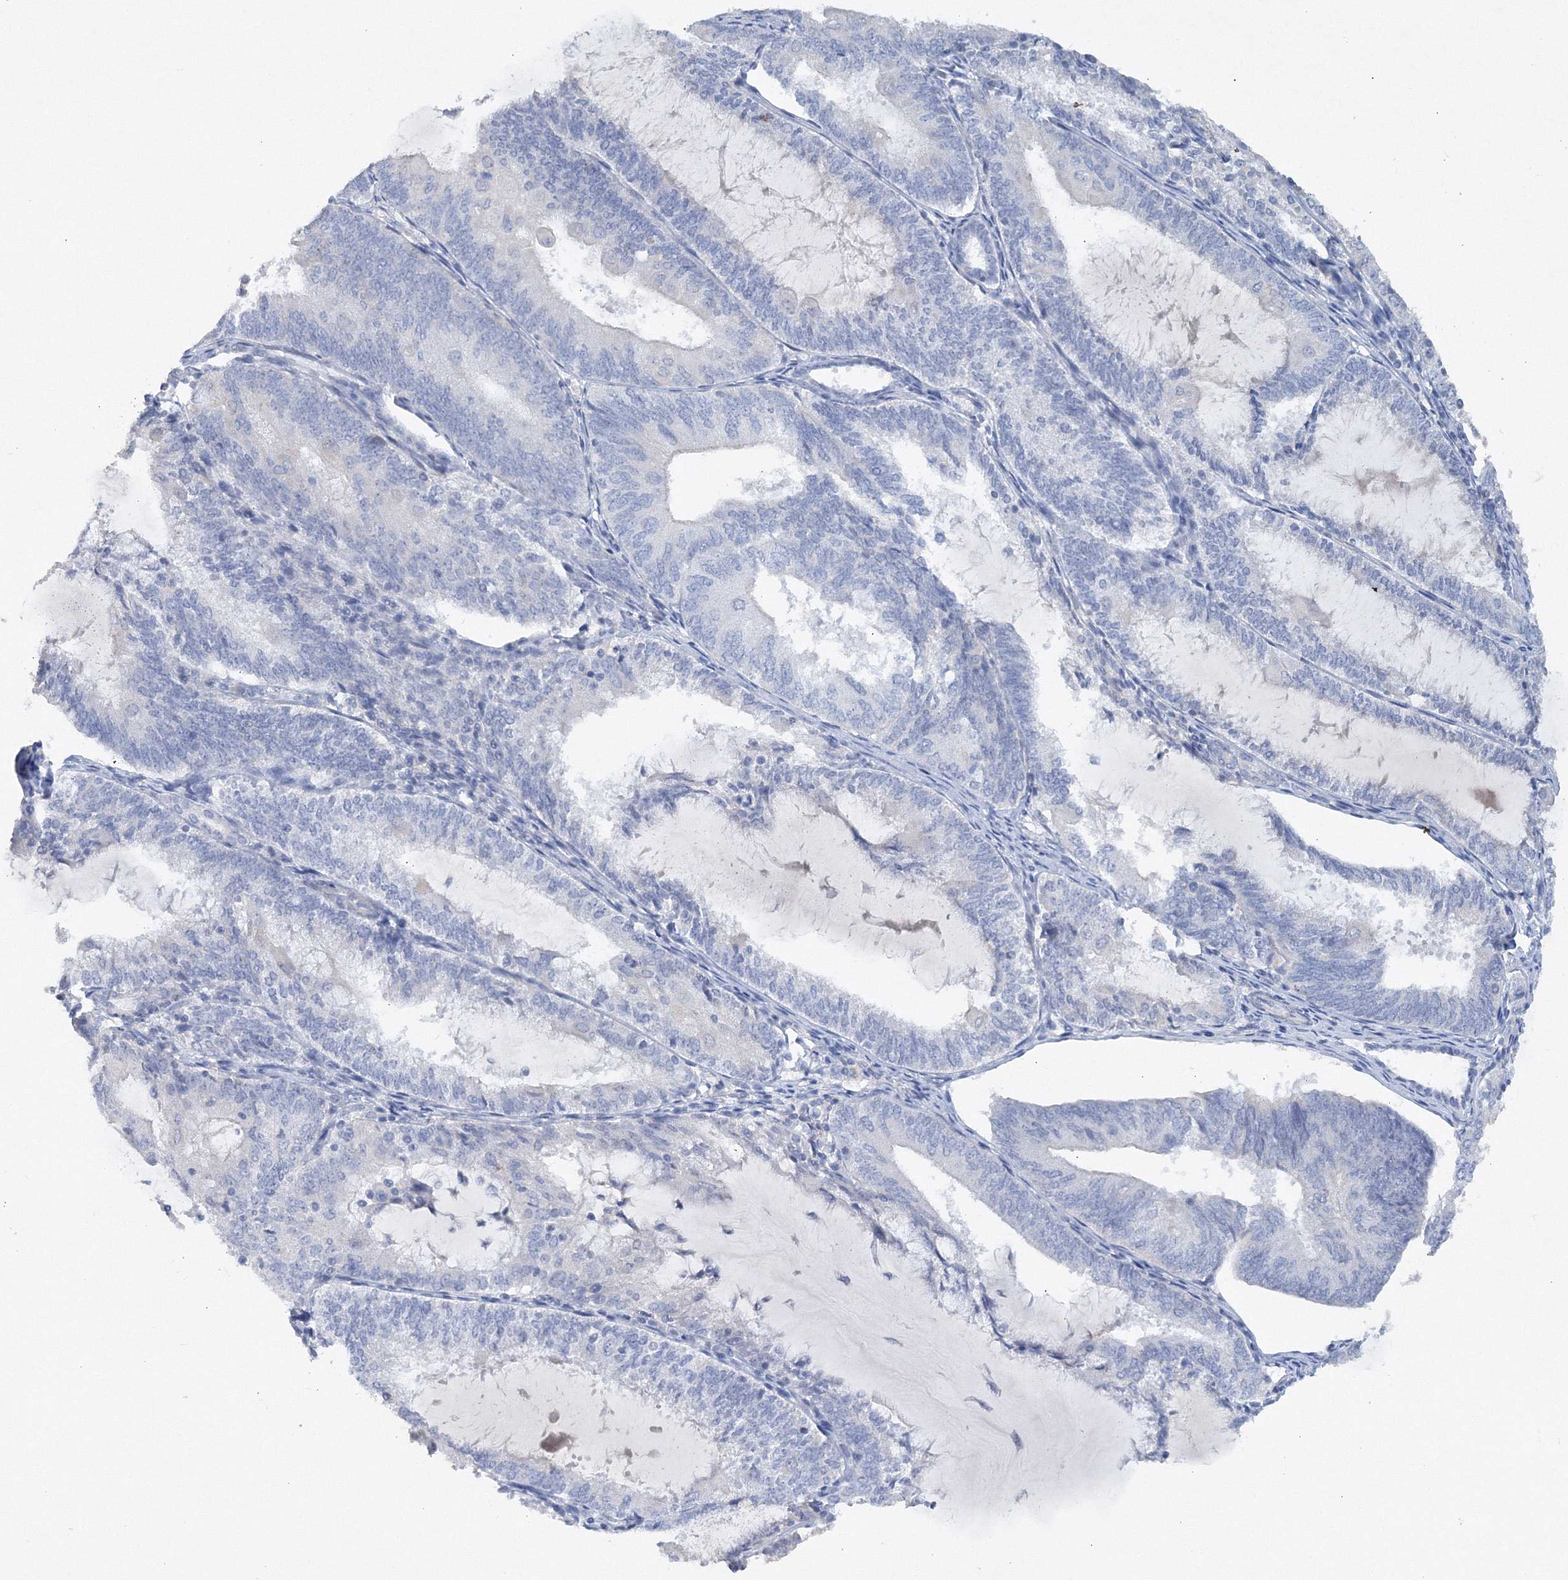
{"staining": {"intensity": "negative", "quantity": "none", "location": "none"}, "tissue": "endometrial cancer", "cell_type": "Tumor cells", "image_type": "cancer", "snomed": [{"axis": "morphology", "description": "Adenocarcinoma, NOS"}, {"axis": "topography", "description": "Endometrium"}], "caption": "DAB immunohistochemical staining of human endometrial cancer (adenocarcinoma) shows no significant expression in tumor cells.", "gene": "OSBPL6", "patient": {"sex": "female", "age": 81}}